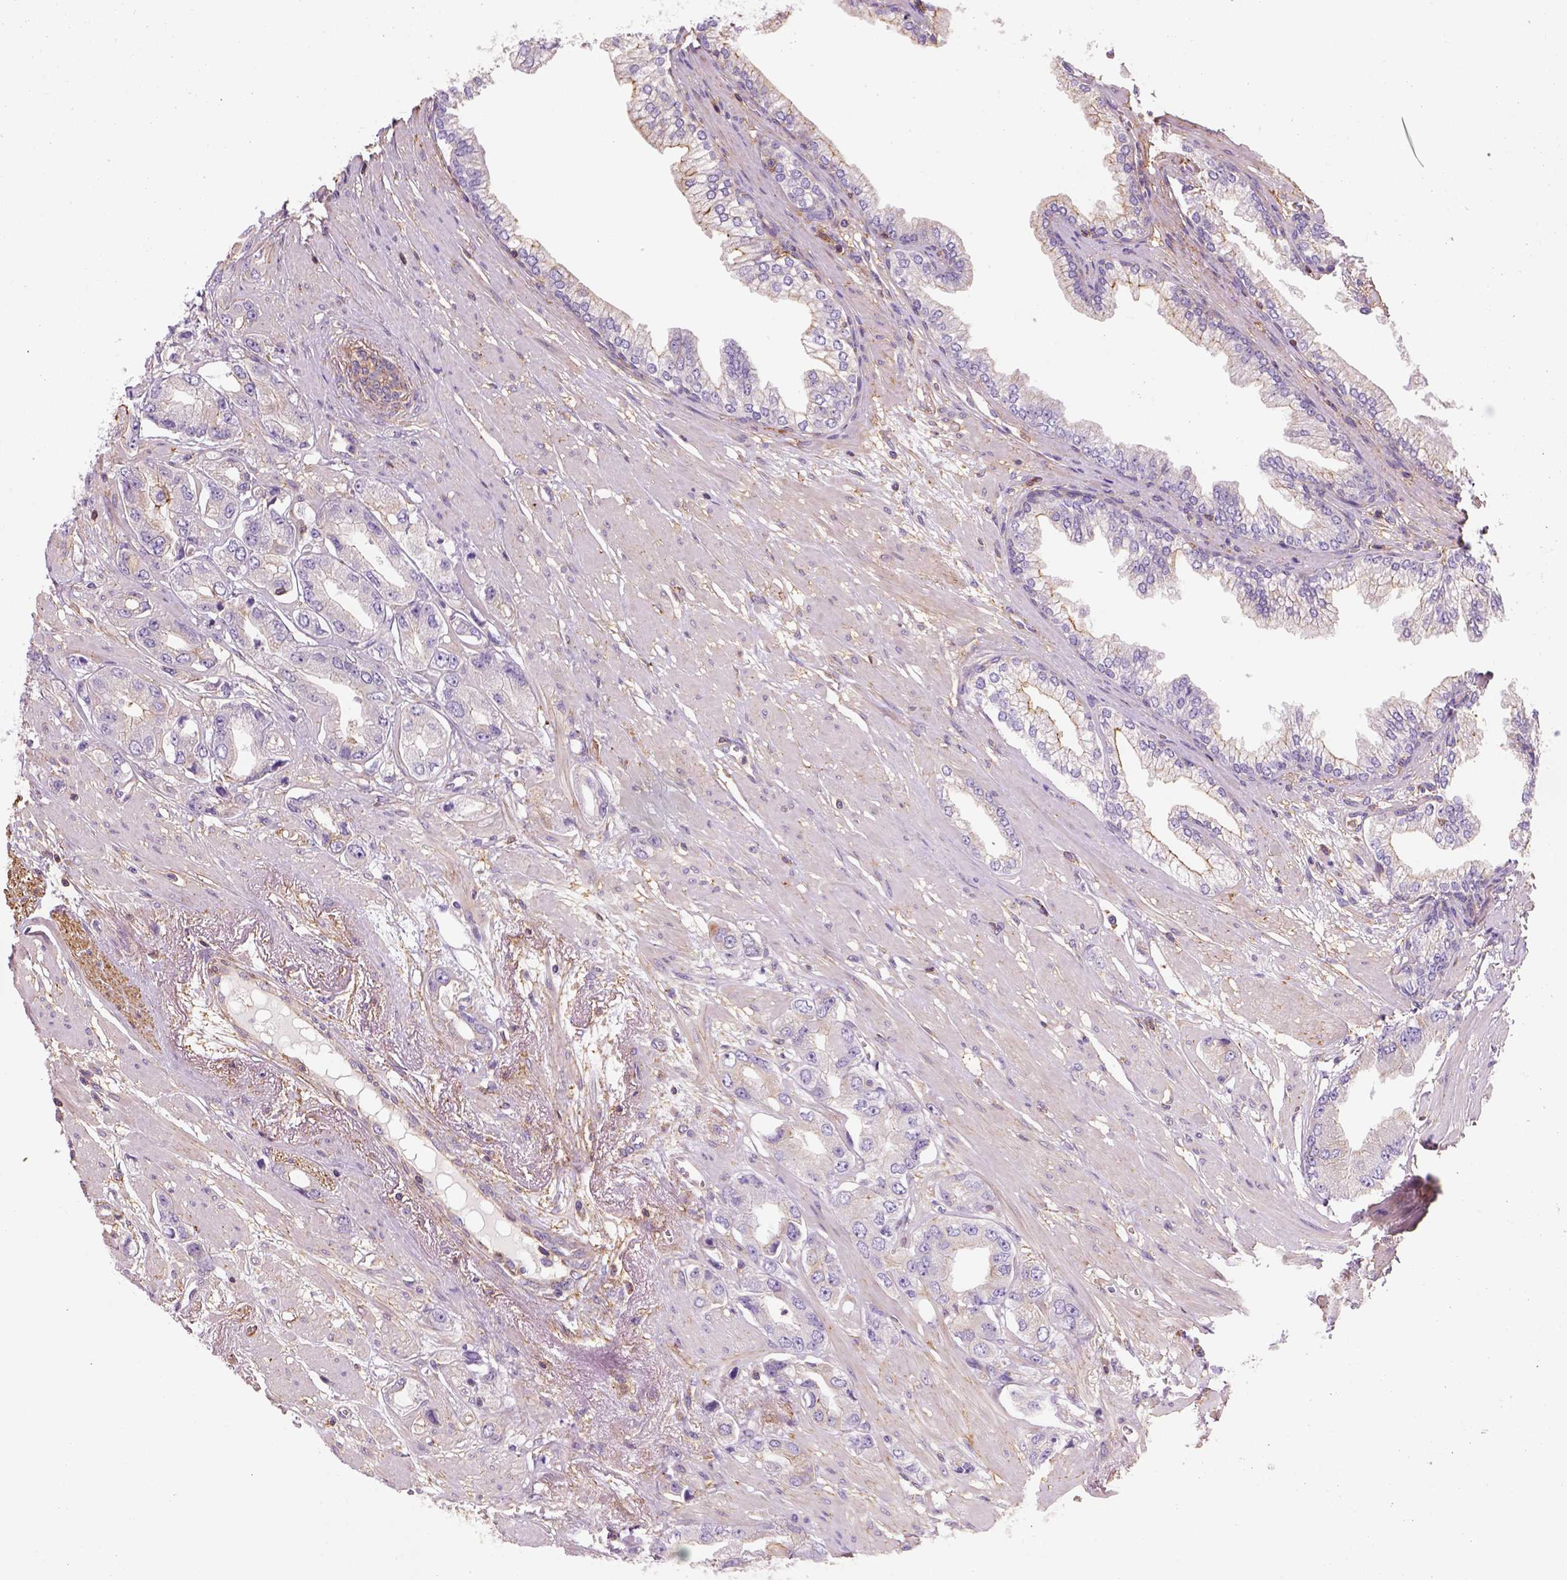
{"staining": {"intensity": "negative", "quantity": "none", "location": "none"}, "tissue": "prostate cancer", "cell_type": "Tumor cells", "image_type": "cancer", "snomed": [{"axis": "morphology", "description": "Adenocarcinoma, Low grade"}, {"axis": "topography", "description": "Prostate"}], "caption": "Immunohistochemical staining of low-grade adenocarcinoma (prostate) displays no significant staining in tumor cells. (DAB (3,3'-diaminobenzidine) immunohistochemistry visualized using brightfield microscopy, high magnification).", "gene": "GPRC5D", "patient": {"sex": "male", "age": 60}}